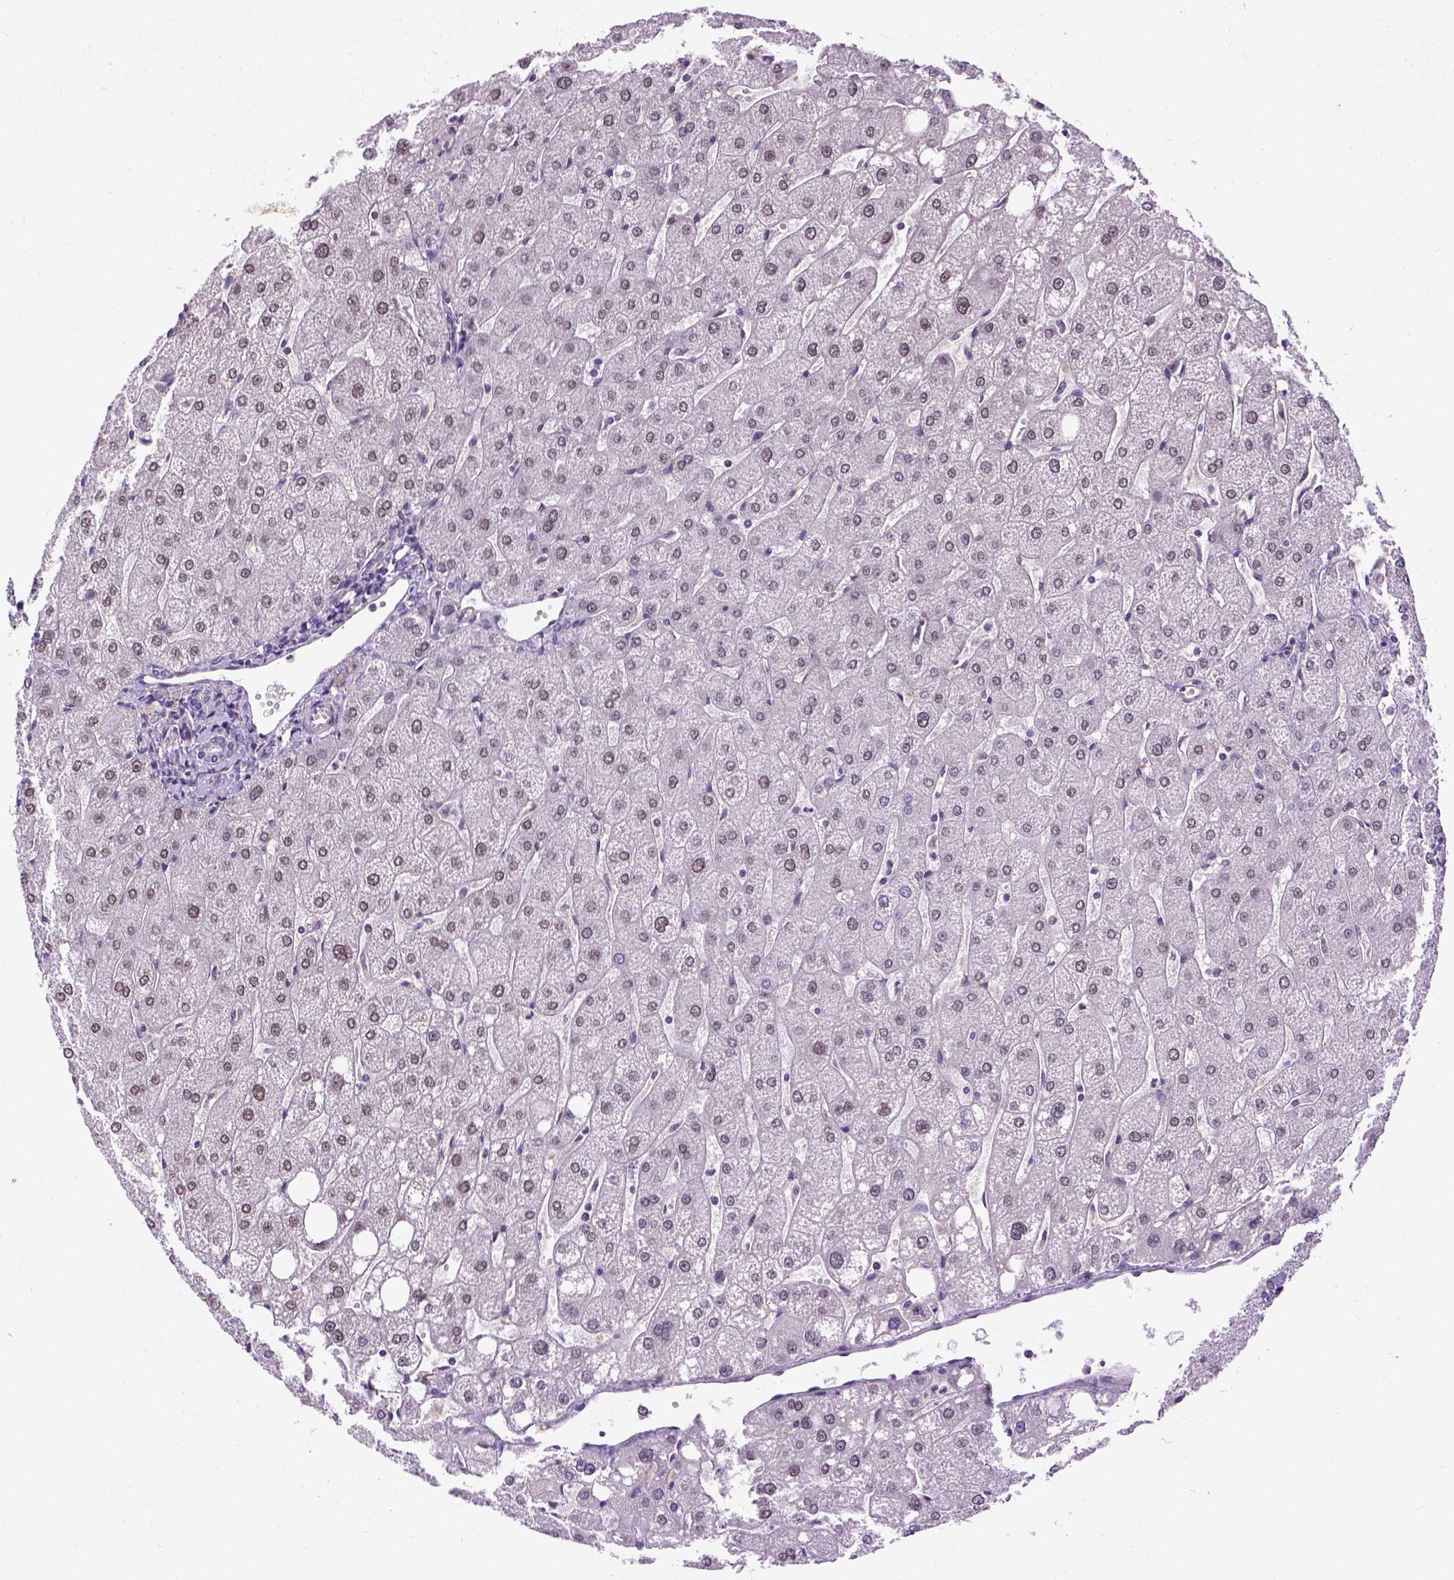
{"staining": {"intensity": "negative", "quantity": "none", "location": "none"}, "tissue": "liver", "cell_type": "Cholangiocytes", "image_type": "normal", "snomed": [{"axis": "morphology", "description": "Normal tissue, NOS"}, {"axis": "topography", "description": "Liver"}], "caption": "Cholangiocytes are negative for protein expression in unremarkable human liver. (DAB IHC with hematoxylin counter stain).", "gene": "KAZN", "patient": {"sex": "male", "age": 67}}